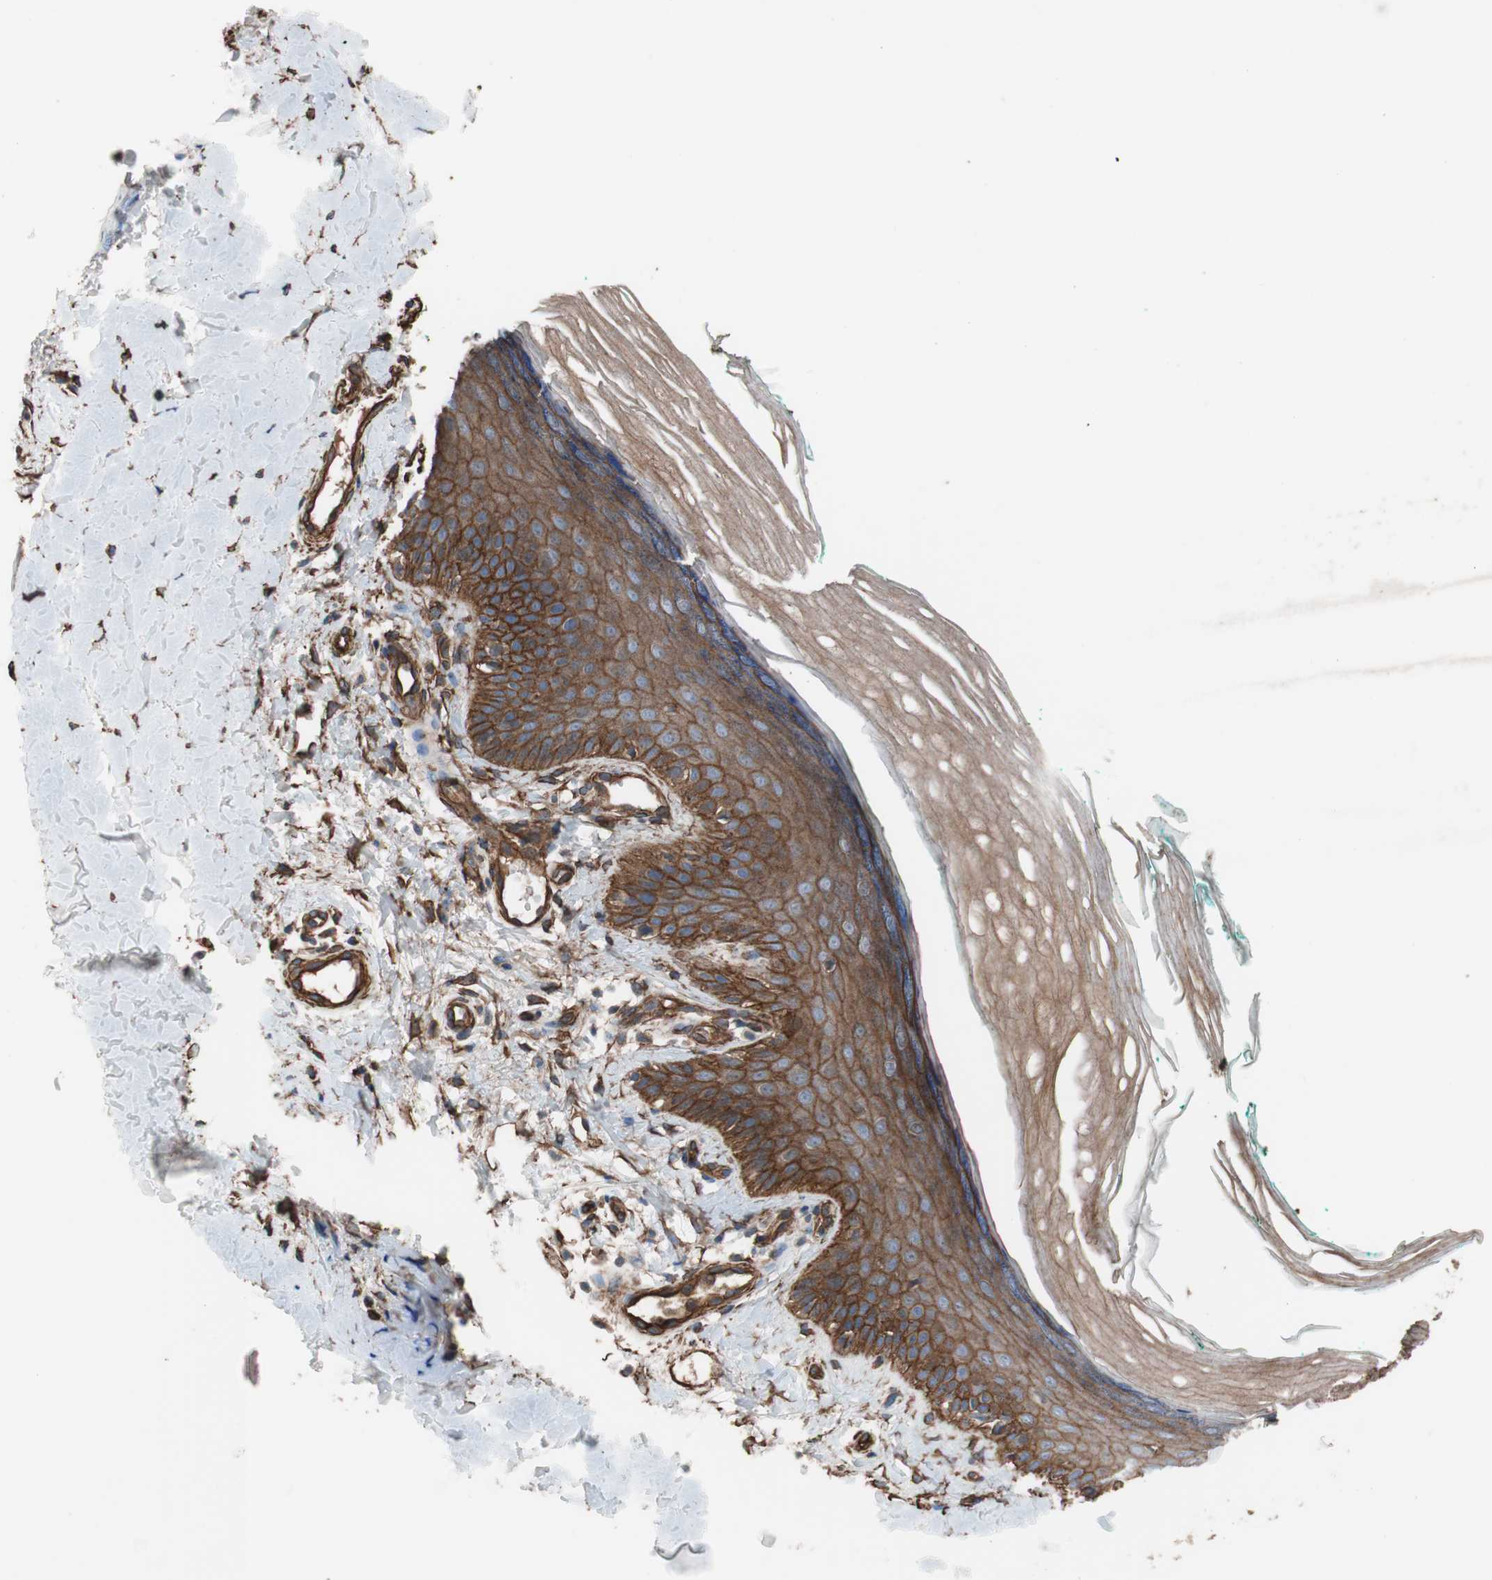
{"staining": {"intensity": "moderate", "quantity": ">75%", "location": "cytoplasmic/membranous"}, "tissue": "skin", "cell_type": "Fibroblasts", "image_type": "normal", "snomed": [{"axis": "morphology", "description": "Normal tissue, NOS"}, {"axis": "topography", "description": "Skin"}], "caption": "Immunohistochemical staining of benign human skin shows medium levels of moderate cytoplasmic/membranous expression in about >75% of fibroblasts.", "gene": "SPINT1", "patient": {"sex": "male", "age": 26}}